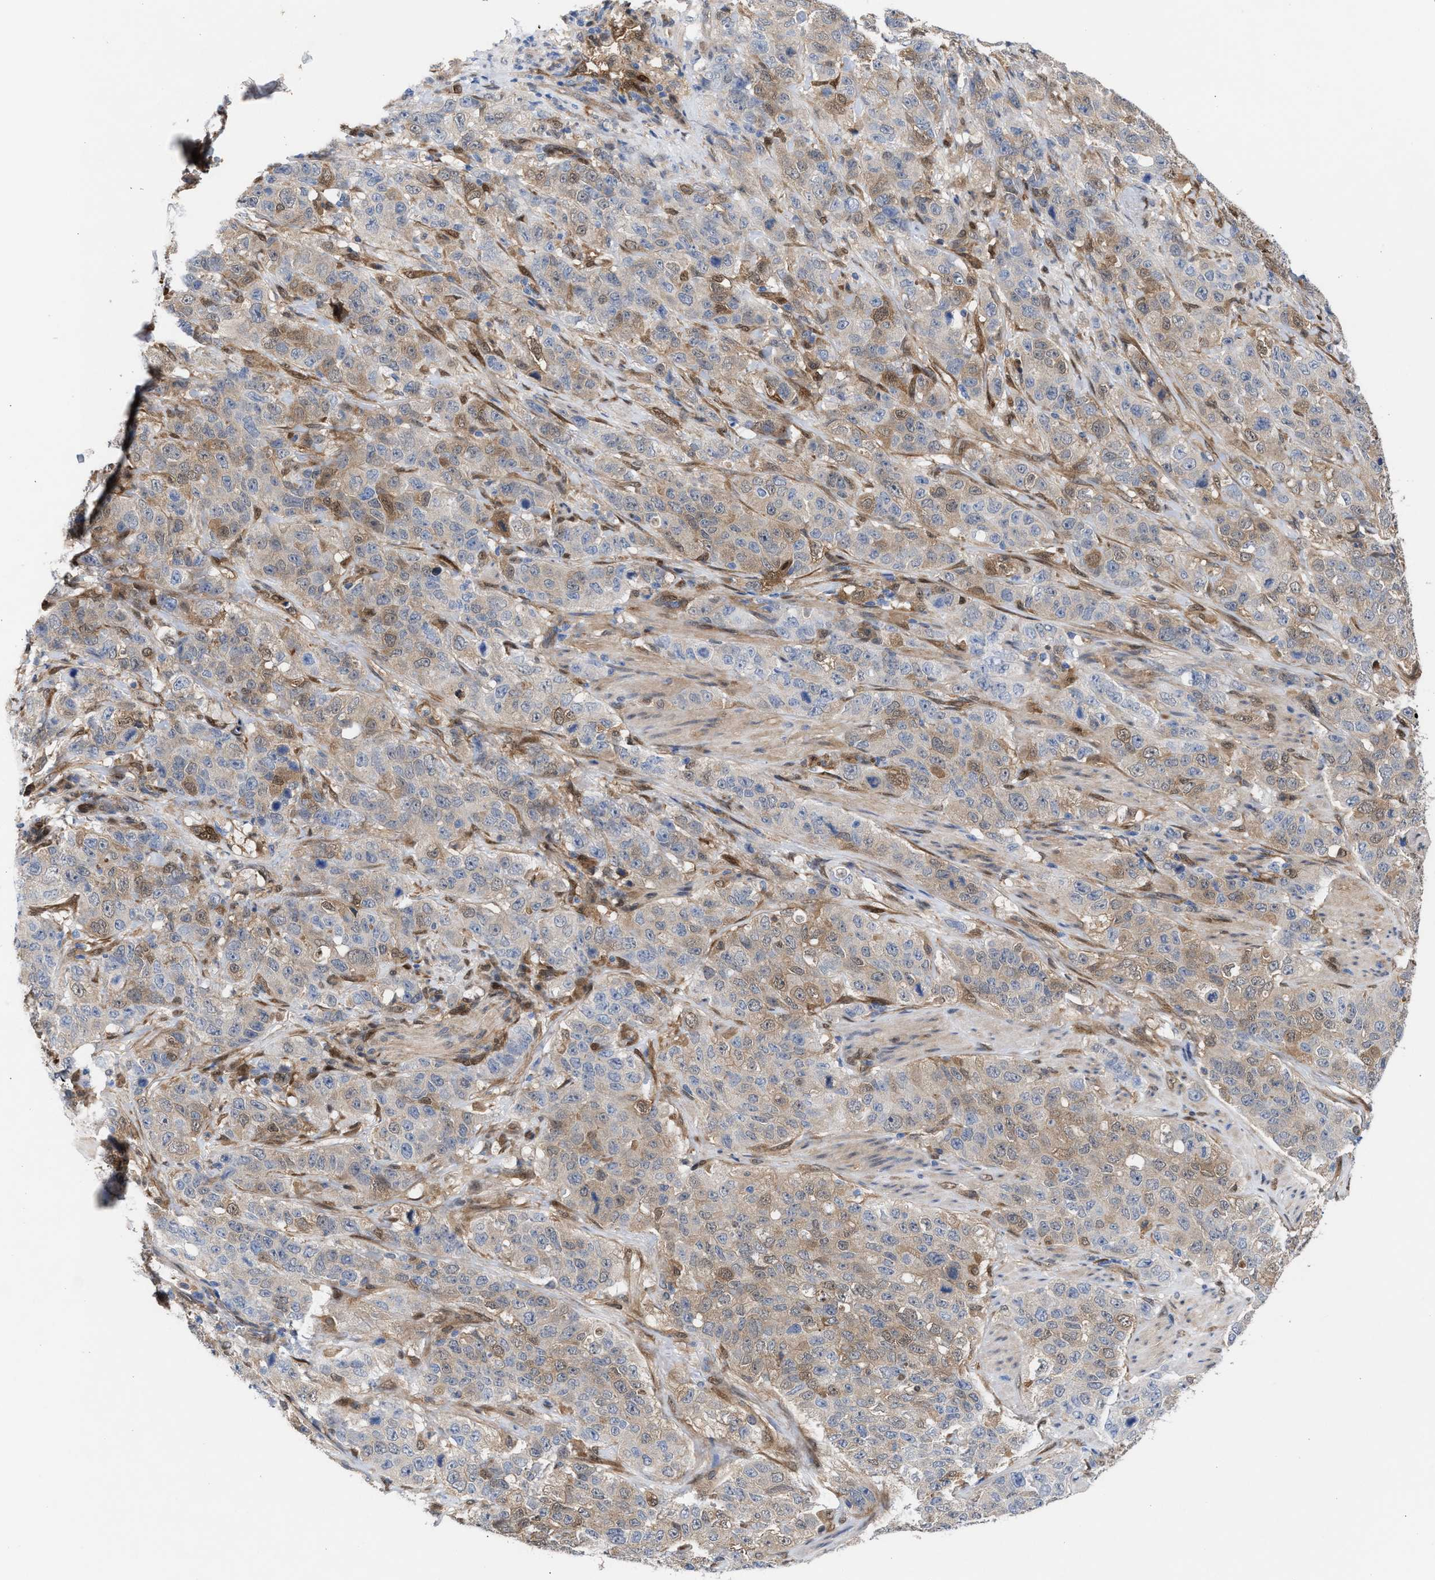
{"staining": {"intensity": "weak", "quantity": "<25%", "location": "cytoplasmic/membranous,nuclear"}, "tissue": "stomach cancer", "cell_type": "Tumor cells", "image_type": "cancer", "snomed": [{"axis": "morphology", "description": "Adenocarcinoma, NOS"}, {"axis": "topography", "description": "Stomach"}], "caption": "IHC of stomach cancer (adenocarcinoma) shows no positivity in tumor cells.", "gene": "TP53I3", "patient": {"sex": "male", "age": 48}}